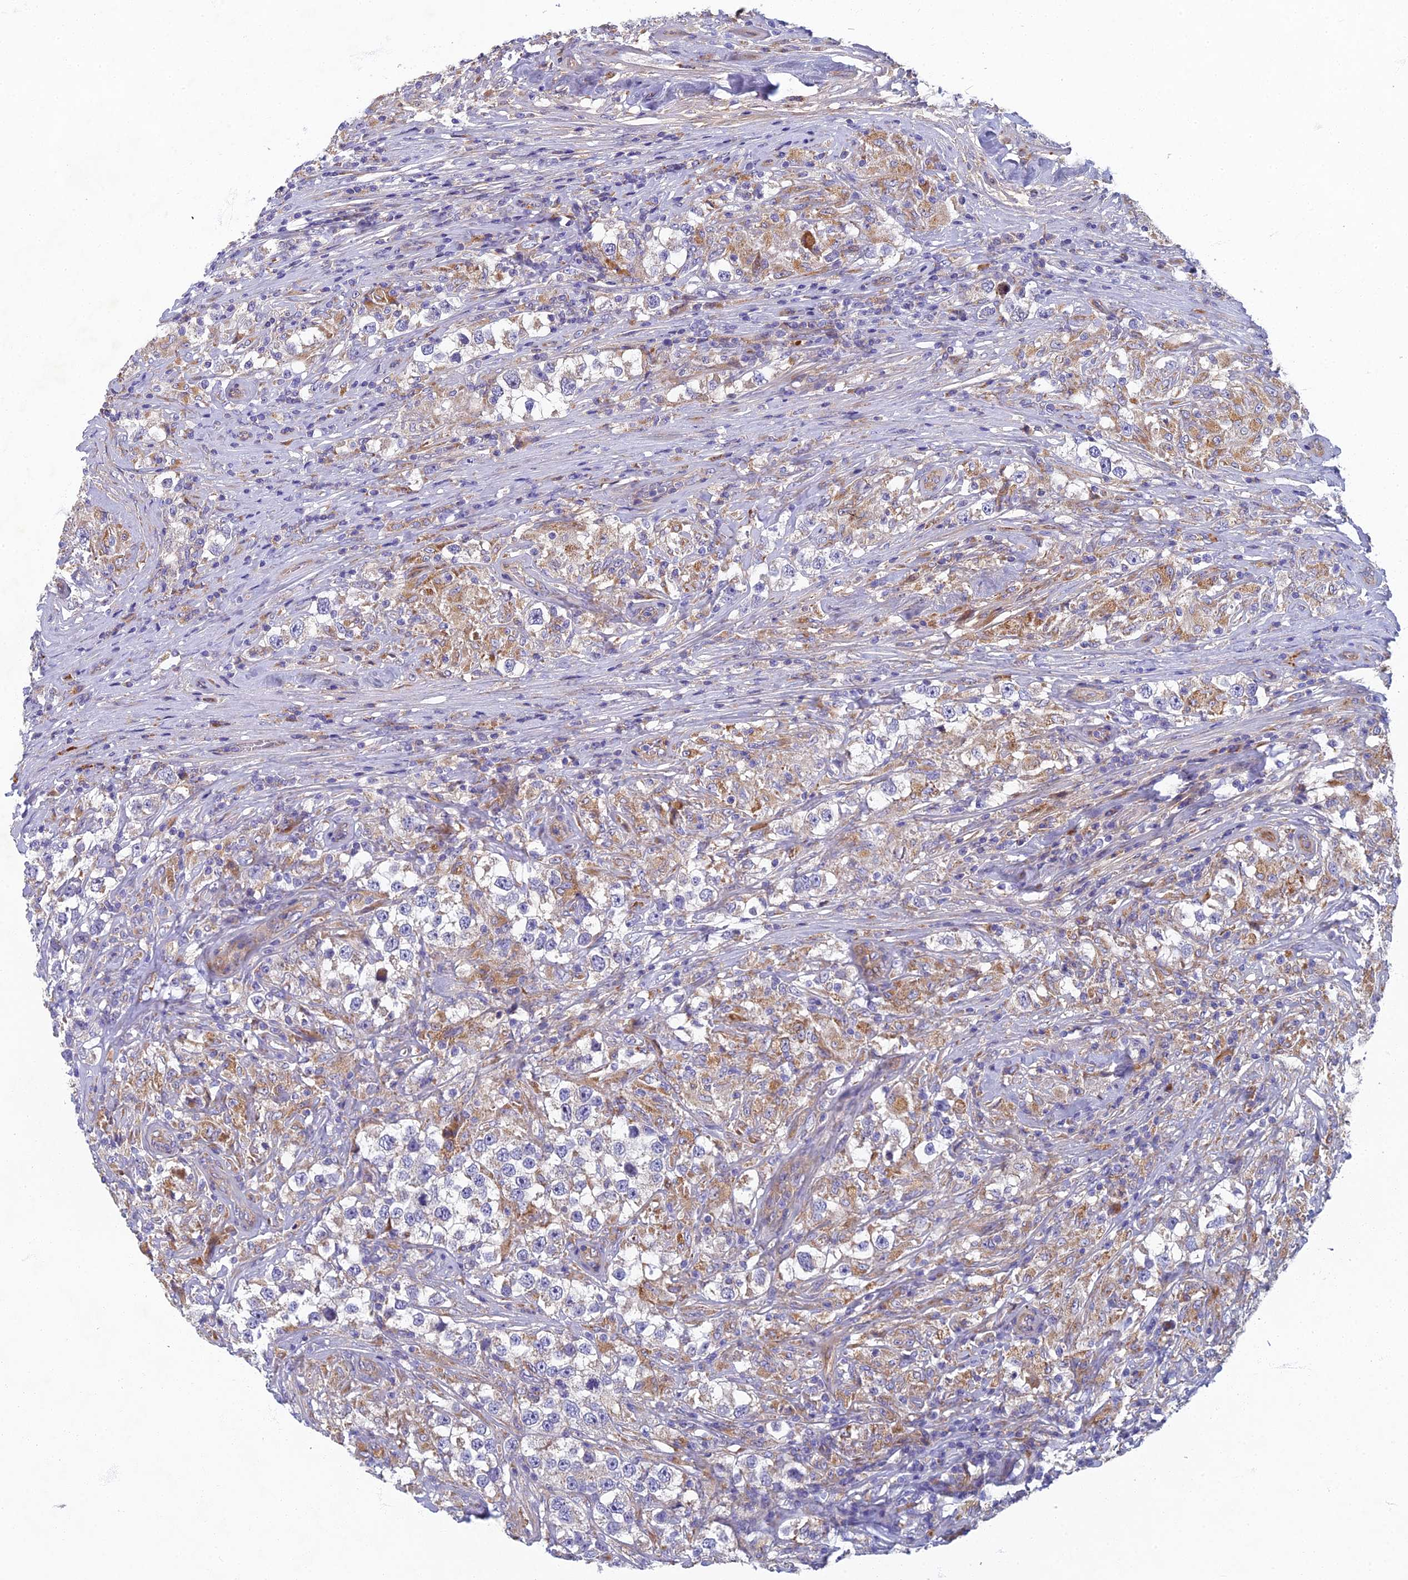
{"staining": {"intensity": "negative", "quantity": "none", "location": "none"}, "tissue": "testis cancer", "cell_type": "Tumor cells", "image_type": "cancer", "snomed": [{"axis": "morphology", "description": "Seminoma, NOS"}, {"axis": "topography", "description": "Testis"}], "caption": "Immunohistochemical staining of seminoma (testis) displays no significant expression in tumor cells. Nuclei are stained in blue.", "gene": "RNASEK", "patient": {"sex": "male", "age": 46}}